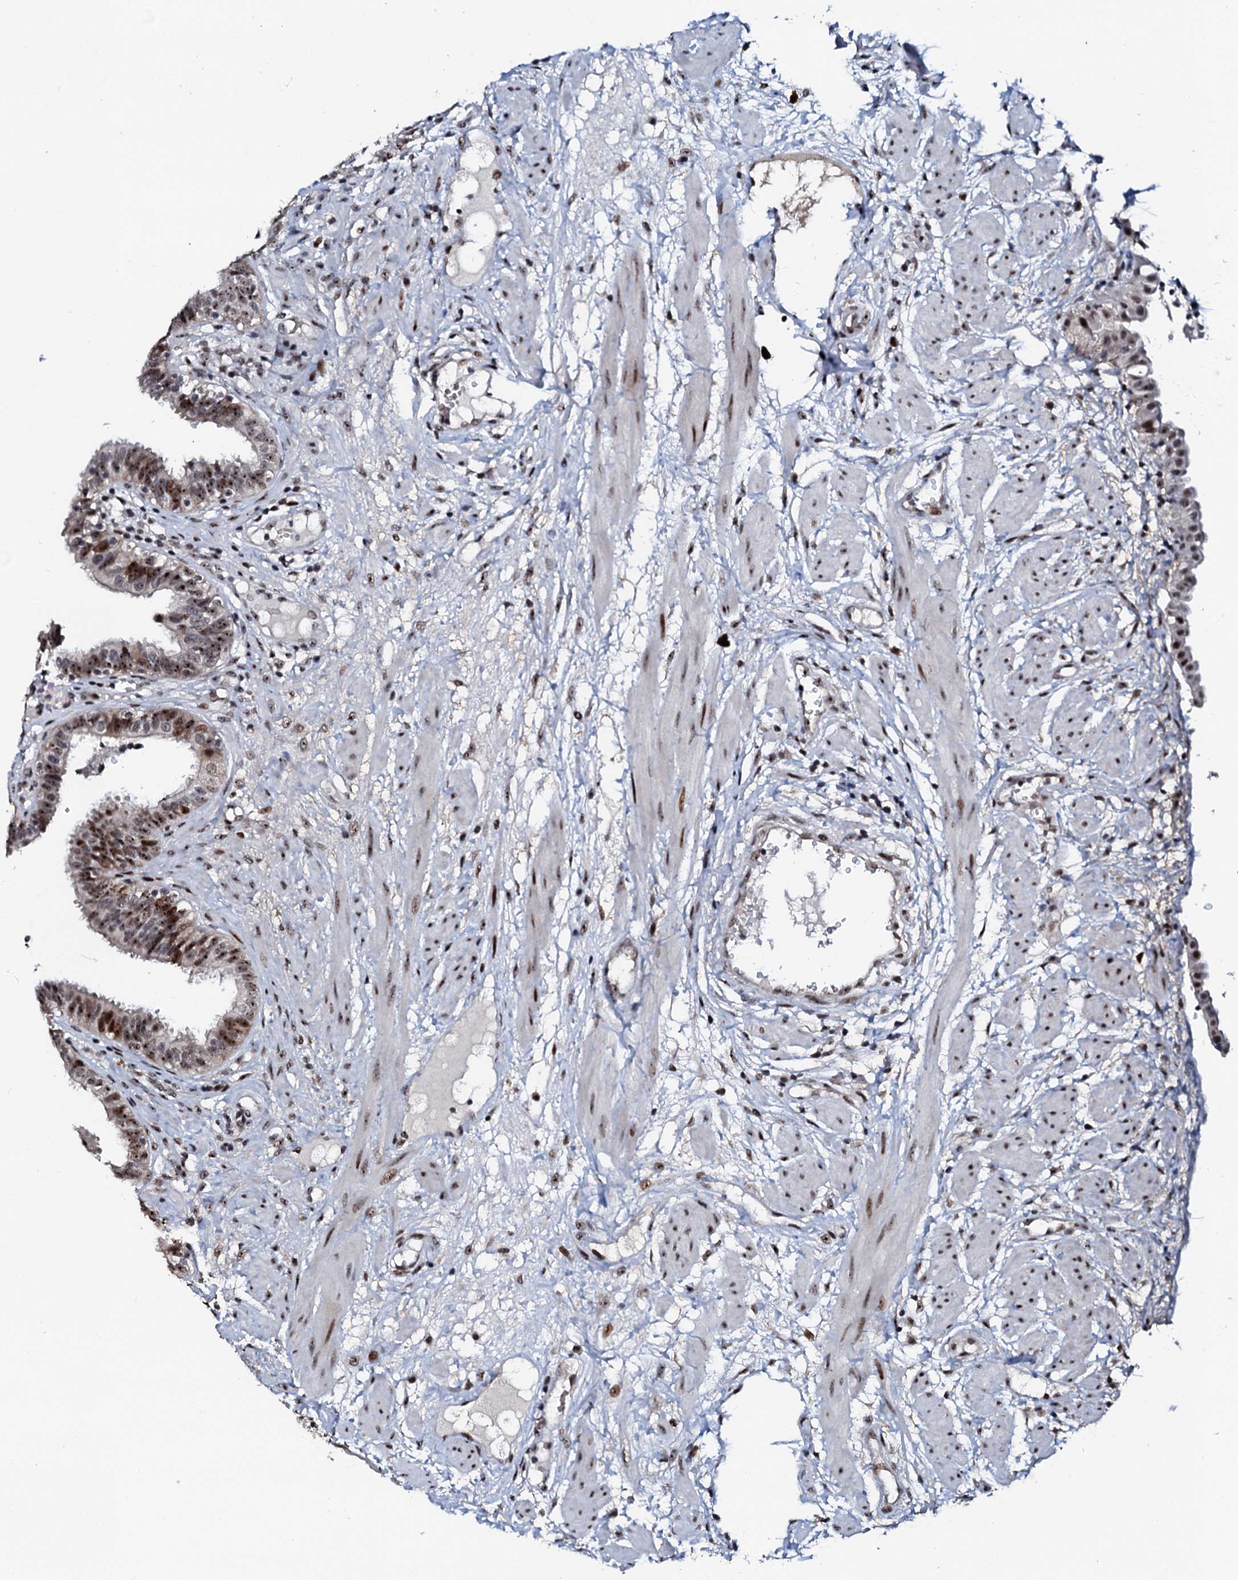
{"staining": {"intensity": "moderate", "quantity": ">75%", "location": "nuclear"}, "tissue": "fallopian tube", "cell_type": "Glandular cells", "image_type": "normal", "snomed": [{"axis": "morphology", "description": "Normal tissue, NOS"}, {"axis": "topography", "description": "Fallopian tube"}, {"axis": "topography", "description": "Placenta"}], "caption": "Protein analysis of unremarkable fallopian tube demonstrates moderate nuclear staining in approximately >75% of glandular cells. (IHC, brightfield microscopy, high magnification).", "gene": "NEUROG3", "patient": {"sex": "female", "age": 32}}